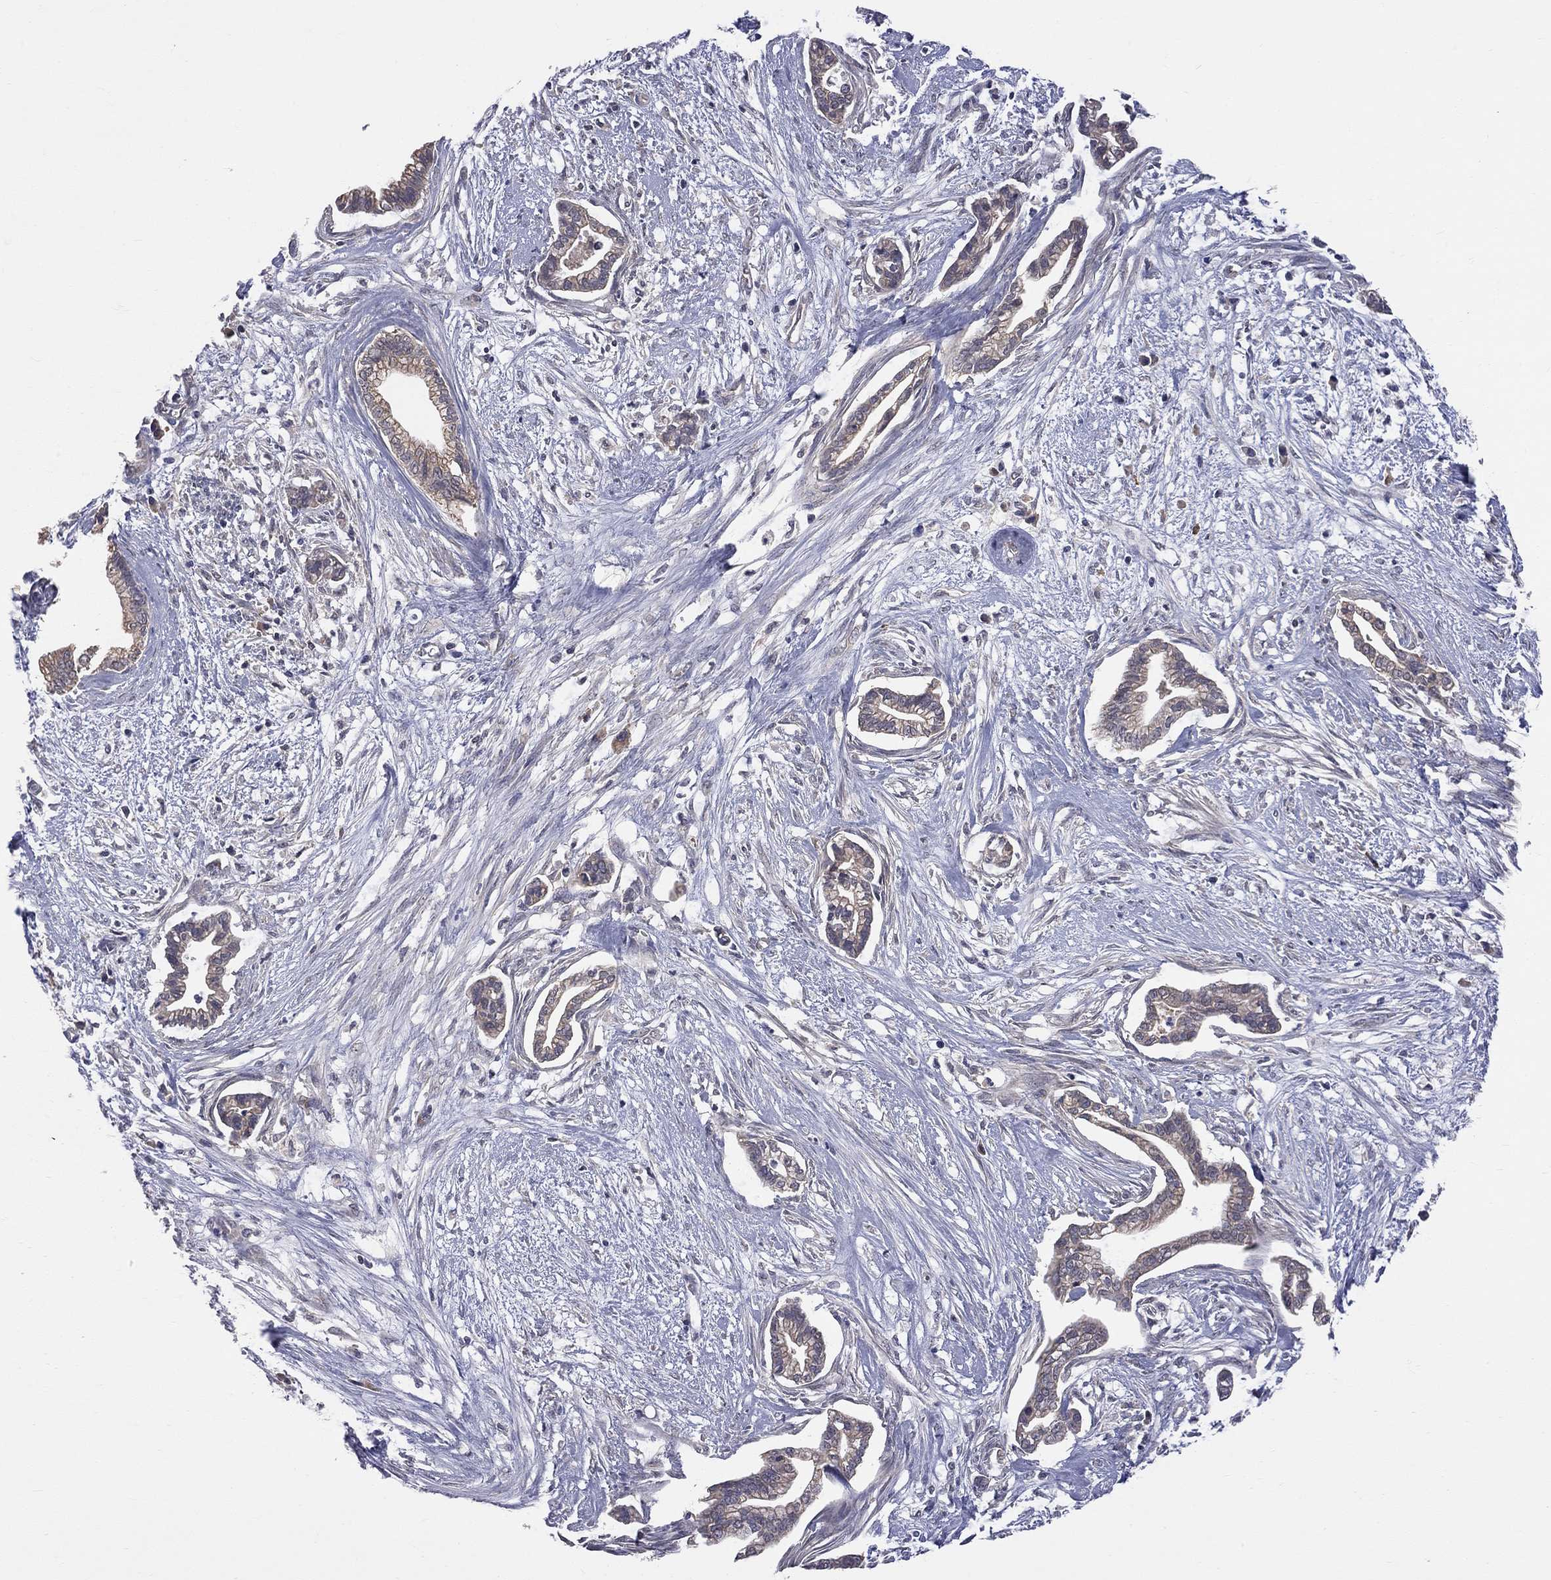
{"staining": {"intensity": "weak", "quantity": ">75%", "location": "cytoplasmic/membranous"}, "tissue": "cervical cancer", "cell_type": "Tumor cells", "image_type": "cancer", "snomed": [{"axis": "morphology", "description": "Adenocarcinoma, NOS"}, {"axis": "topography", "description": "Cervix"}], "caption": "Human cervical adenocarcinoma stained for a protein (brown) demonstrates weak cytoplasmic/membranous positive staining in about >75% of tumor cells.", "gene": "HTR6", "patient": {"sex": "female", "age": 62}}